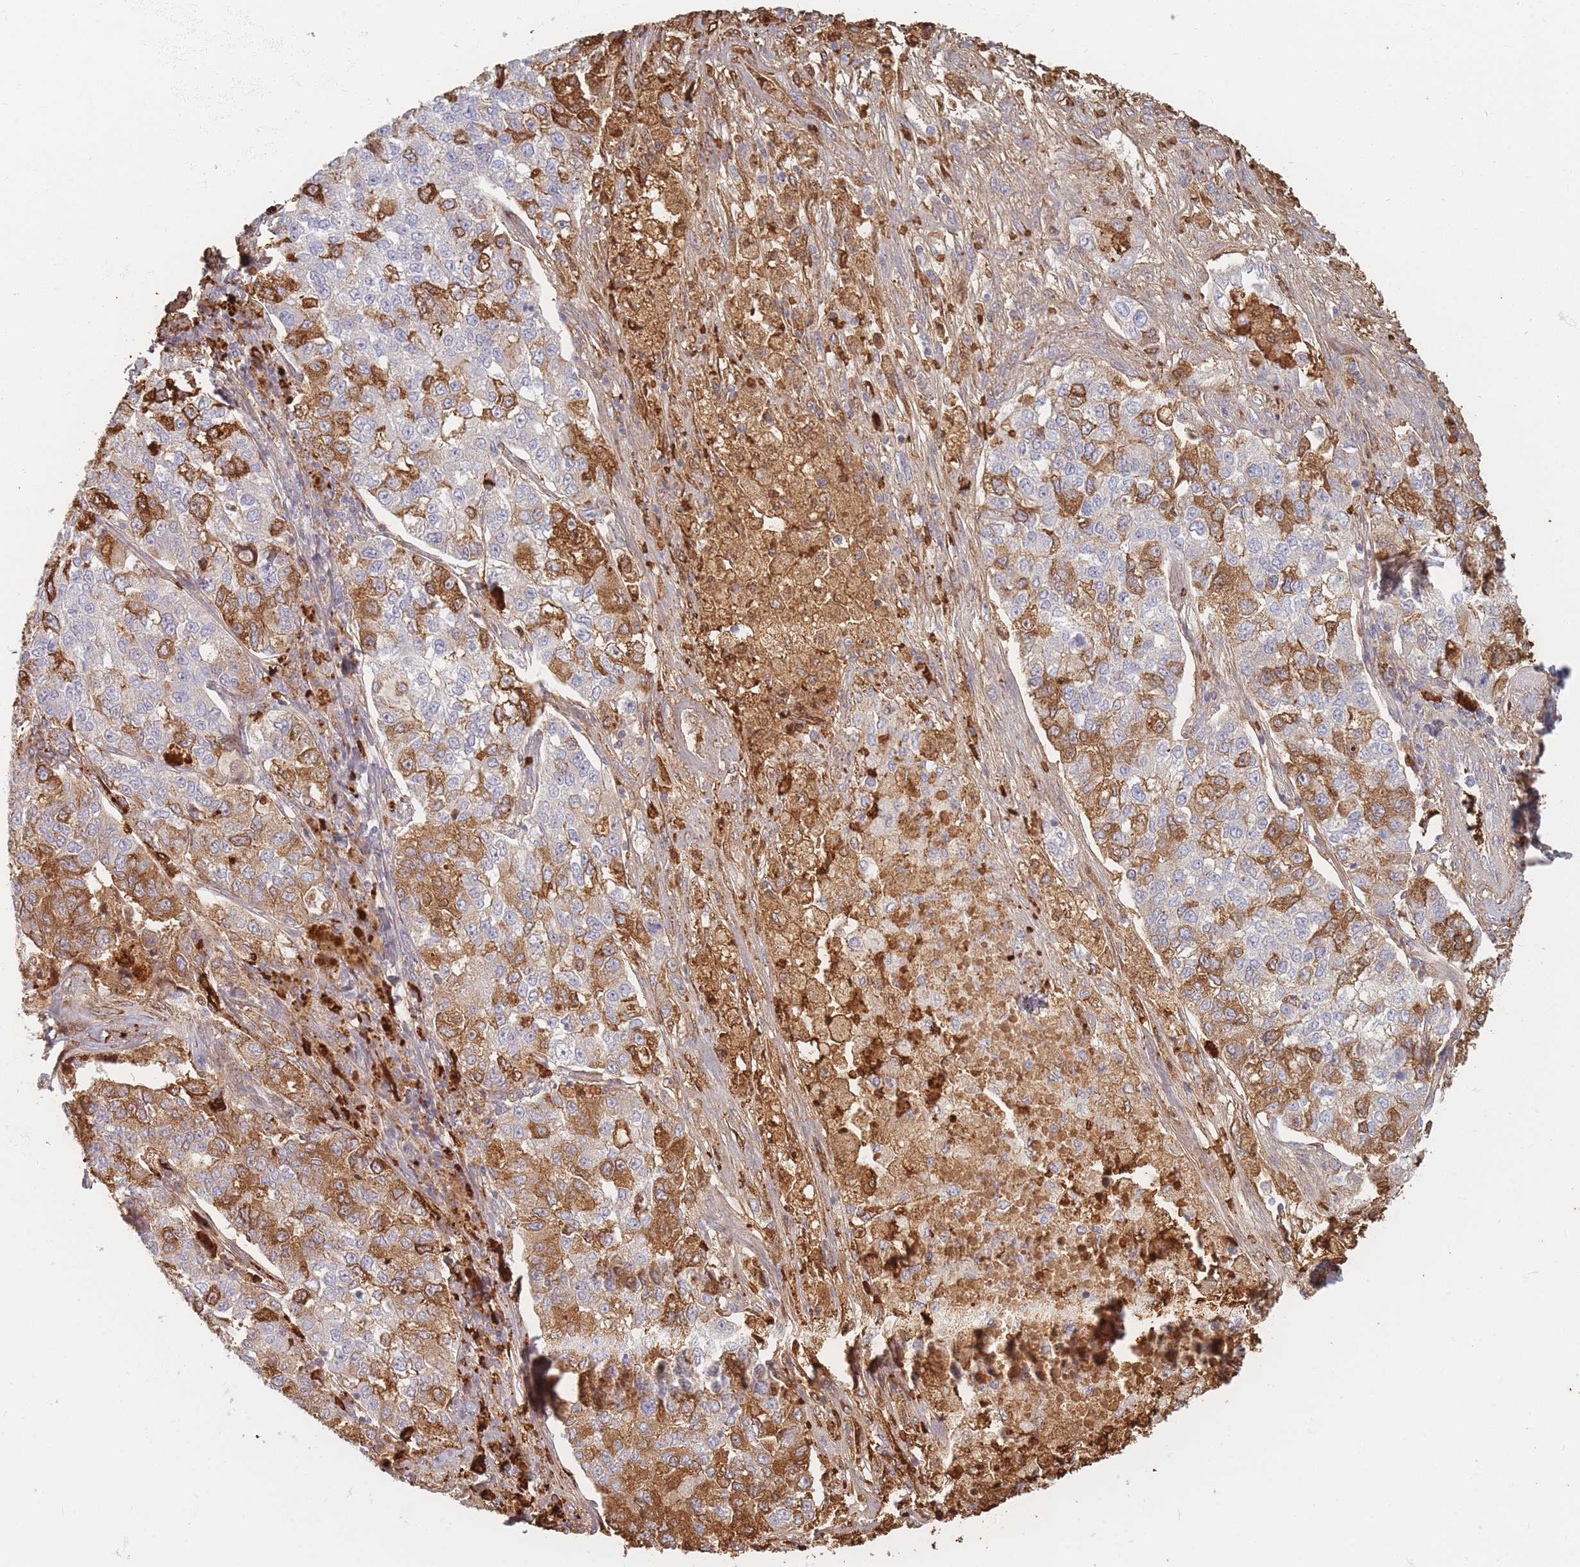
{"staining": {"intensity": "strong", "quantity": "25%-75%", "location": "cytoplasmic/membranous"}, "tissue": "lung cancer", "cell_type": "Tumor cells", "image_type": "cancer", "snomed": [{"axis": "morphology", "description": "Adenocarcinoma, NOS"}, {"axis": "topography", "description": "Lung"}], "caption": "This micrograph reveals IHC staining of lung cancer, with high strong cytoplasmic/membranous staining in approximately 25%-75% of tumor cells.", "gene": "SLC2A6", "patient": {"sex": "male", "age": 49}}